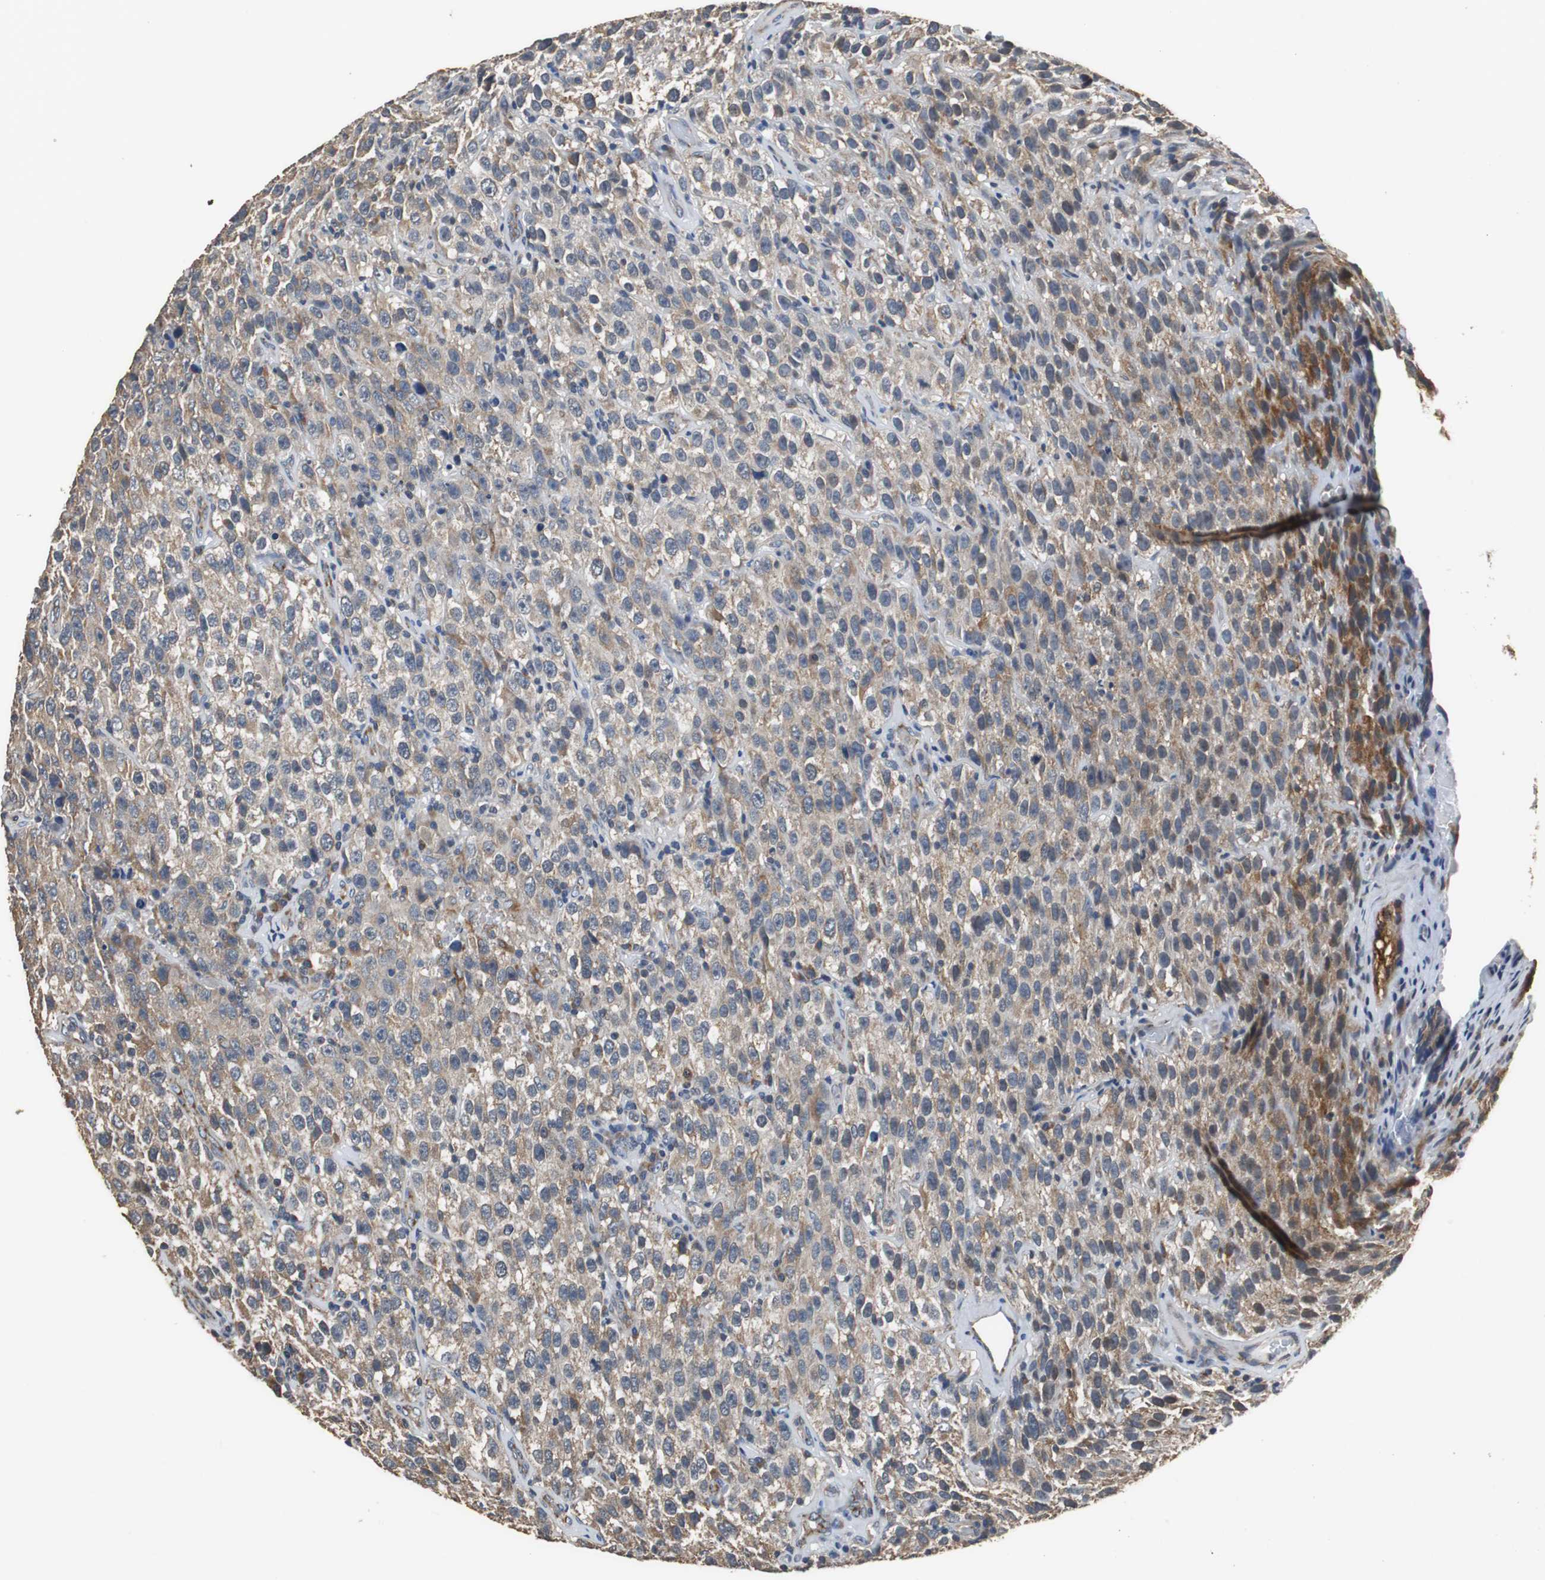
{"staining": {"intensity": "weak", "quantity": ">75%", "location": "cytoplasmic/membranous"}, "tissue": "testis cancer", "cell_type": "Tumor cells", "image_type": "cancer", "snomed": [{"axis": "morphology", "description": "Seminoma, NOS"}, {"axis": "topography", "description": "Testis"}], "caption": "Immunohistochemistry (IHC) micrograph of human seminoma (testis) stained for a protein (brown), which reveals low levels of weak cytoplasmic/membranous staining in approximately >75% of tumor cells.", "gene": "HMGCL", "patient": {"sex": "male", "age": 52}}